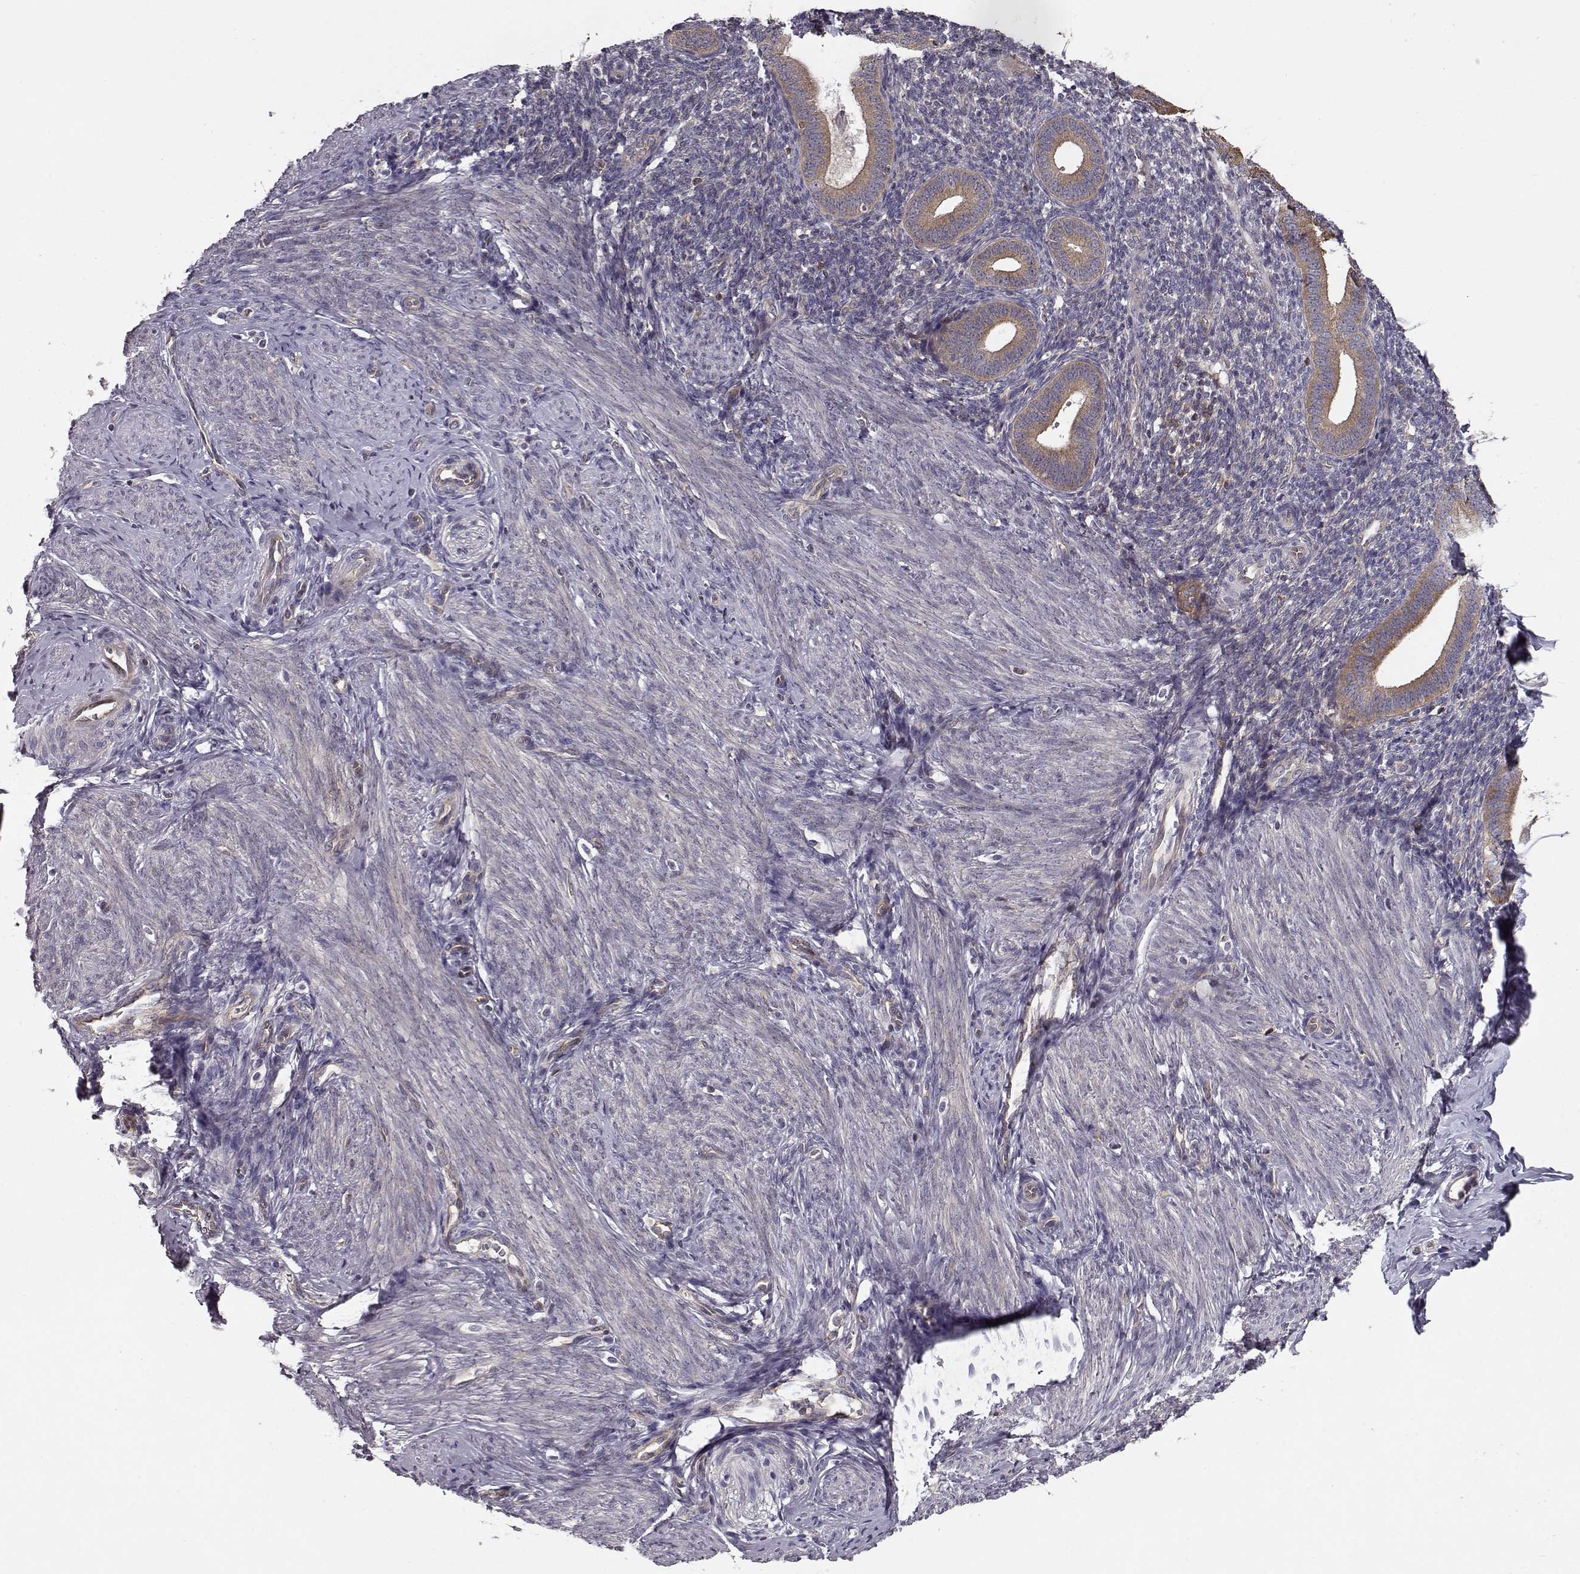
{"staining": {"intensity": "negative", "quantity": "none", "location": "none"}, "tissue": "endometrium", "cell_type": "Cells in endometrial stroma", "image_type": "normal", "snomed": [{"axis": "morphology", "description": "Normal tissue, NOS"}, {"axis": "topography", "description": "Endometrium"}], "caption": "Immunohistochemistry micrograph of normal endometrium stained for a protein (brown), which exhibits no positivity in cells in endometrial stroma. The staining was performed using DAB to visualize the protein expression in brown, while the nuclei were stained in blue with hematoxylin (Magnification: 20x).", "gene": "RANBP1", "patient": {"sex": "female", "age": 40}}